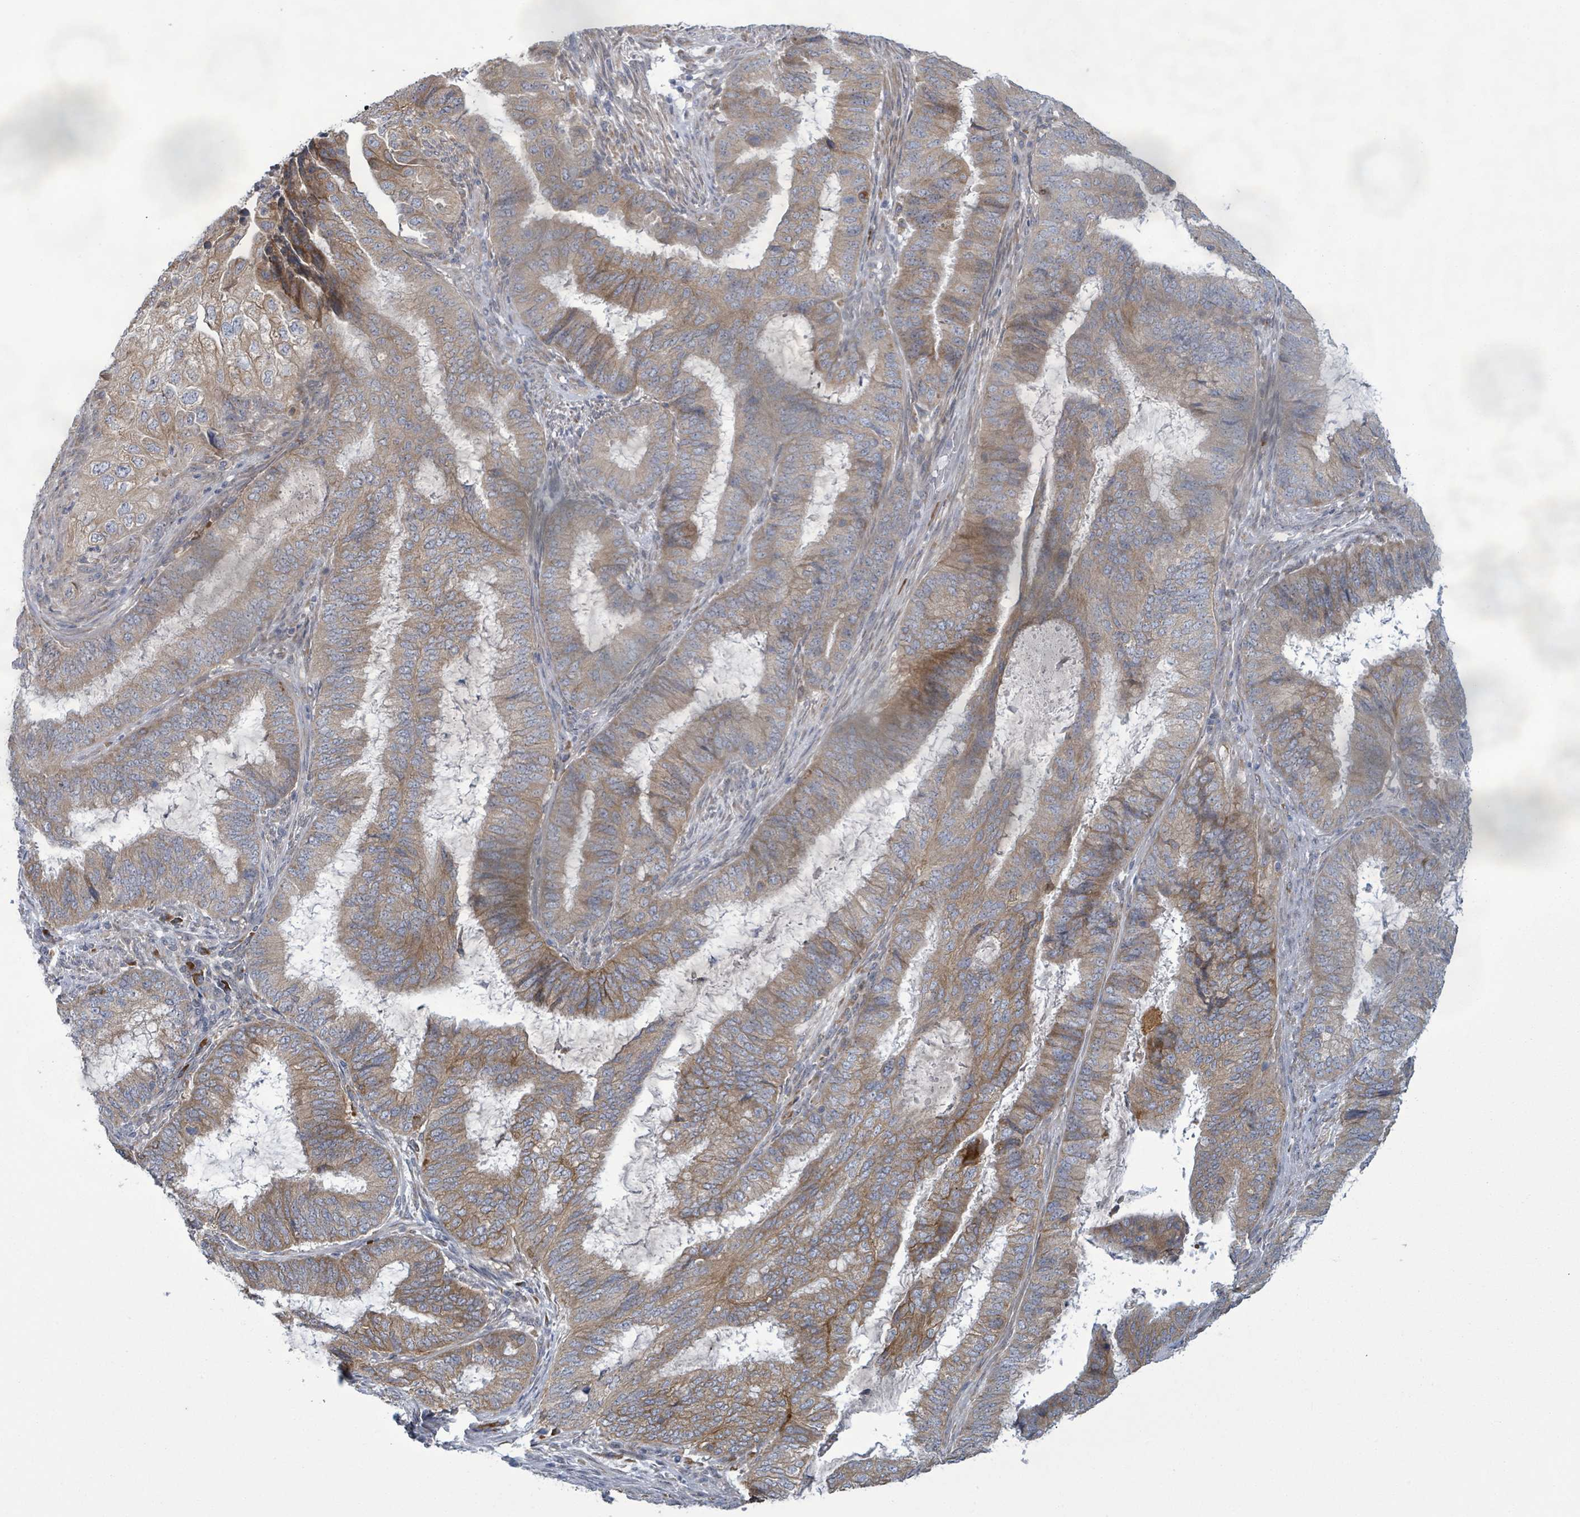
{"staining": {"intensity": "moderate", "quantity": ">75%", "location": "cytoplasmic/membranous"}, "tissue": "endometrial cancer", "cell_type": "Tumor cells", "image_type": "cancer", "snomed": [{"axis": "morphology", "description": "Adenocarcinoma, NOS"}, {"axis": "topography", "description": "Endometrium"}], "caption": "This is an image of immunohistochemistry staining of endometrial adenocarcinoma, which shows moderate positivity in the cytoplasmic/membranous of tumor cells.", "gene": "ATP13A1", "patient": {"sex": "female", "age": 51}}